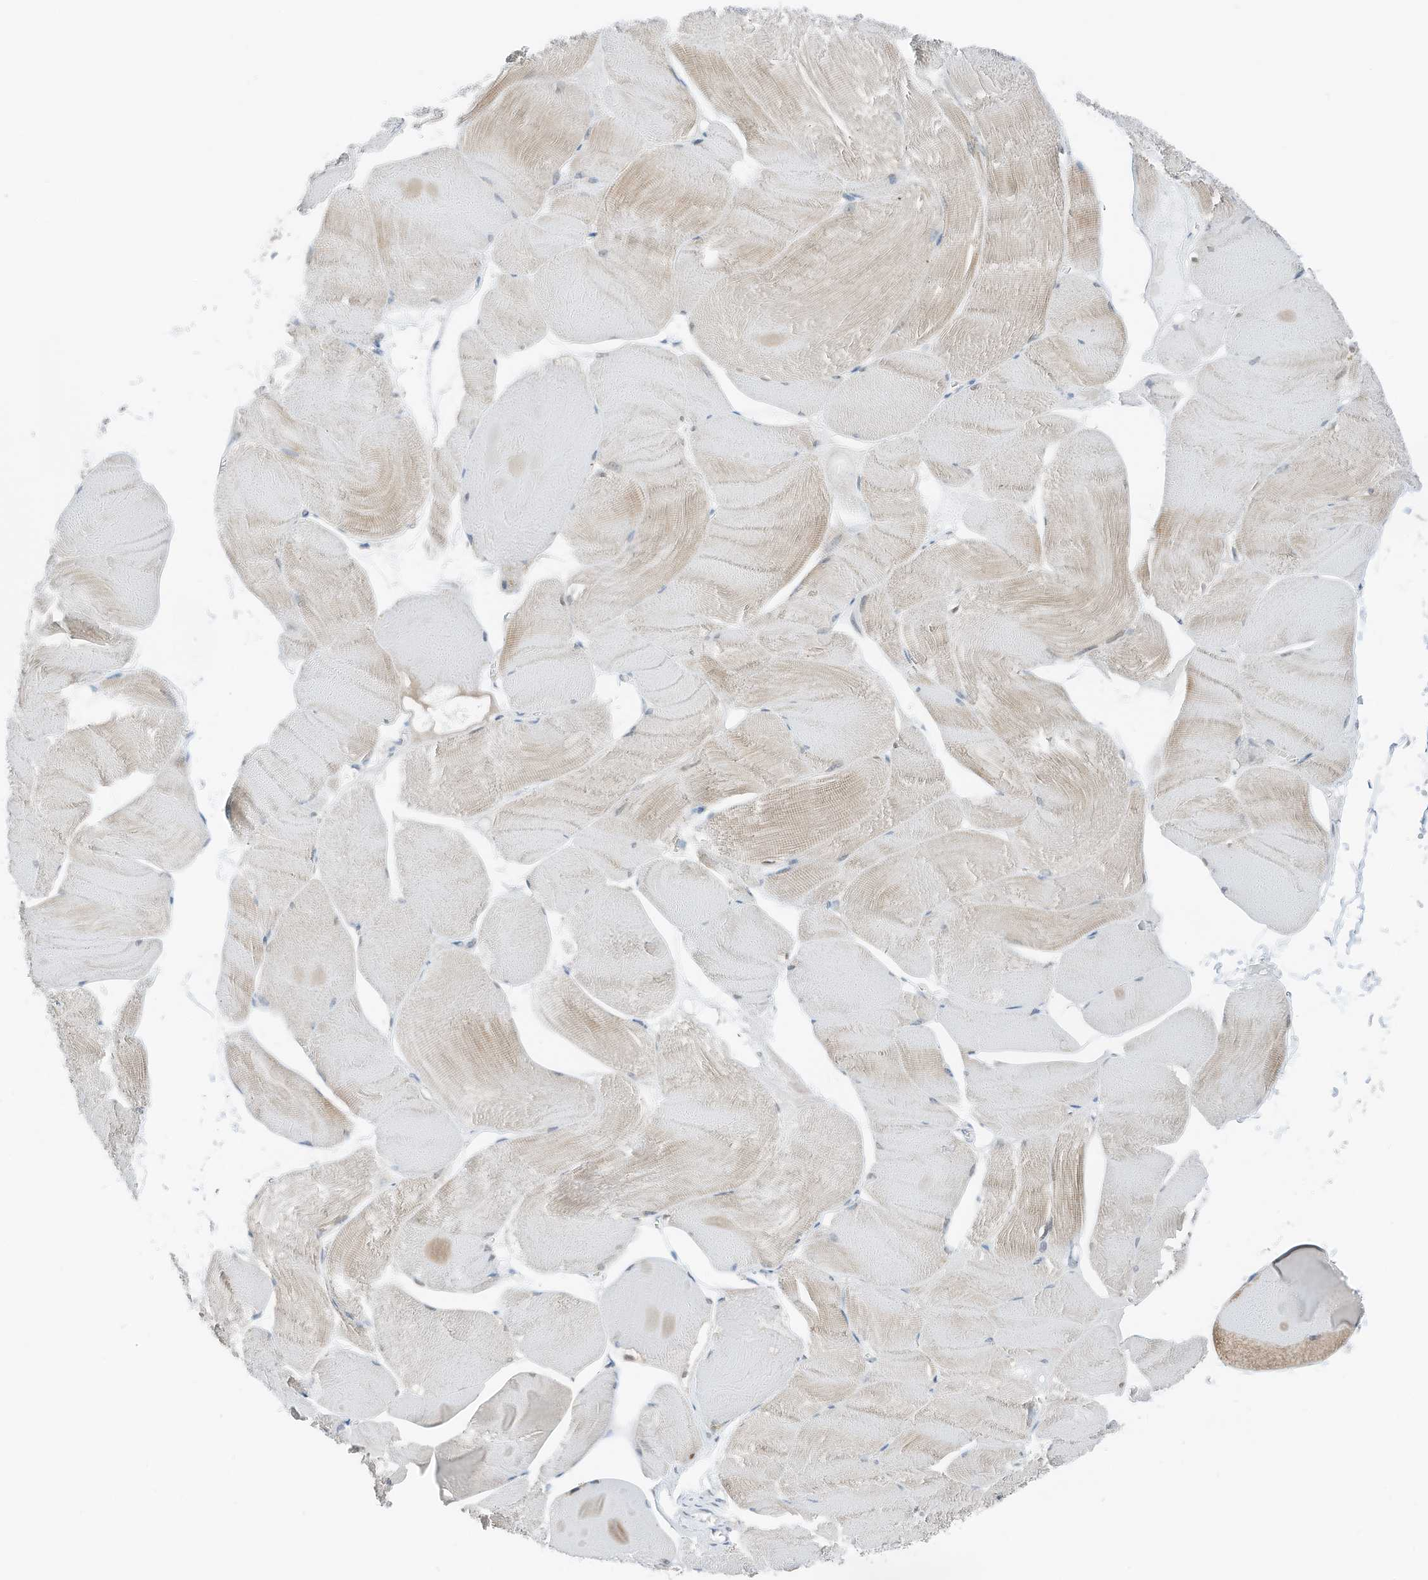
{"staining": {"intensity": "moderate", "quantity": "25%-75%", "location": "cytoplasmic/membranous"}, "tissue": "skeletal muscle", "cell_type": "Myocytes", "image_type": "normal", "snomed": [{"axis": "morphology", "description": "Normal tissue, NOS"}, {"axis": "morphology", "description": "Basal cell carcinoma"}, {"axis": "topography", "description": "Skeletal muscle"}], "caption": "Protein staining of unremarkable skeletal muscle demonstrates moderate cytoplasmic/membranous expression in approximately 25%-75% of myocytes.", "gene": "RMND1", "patient": {"sex": "female", "age": 64}}